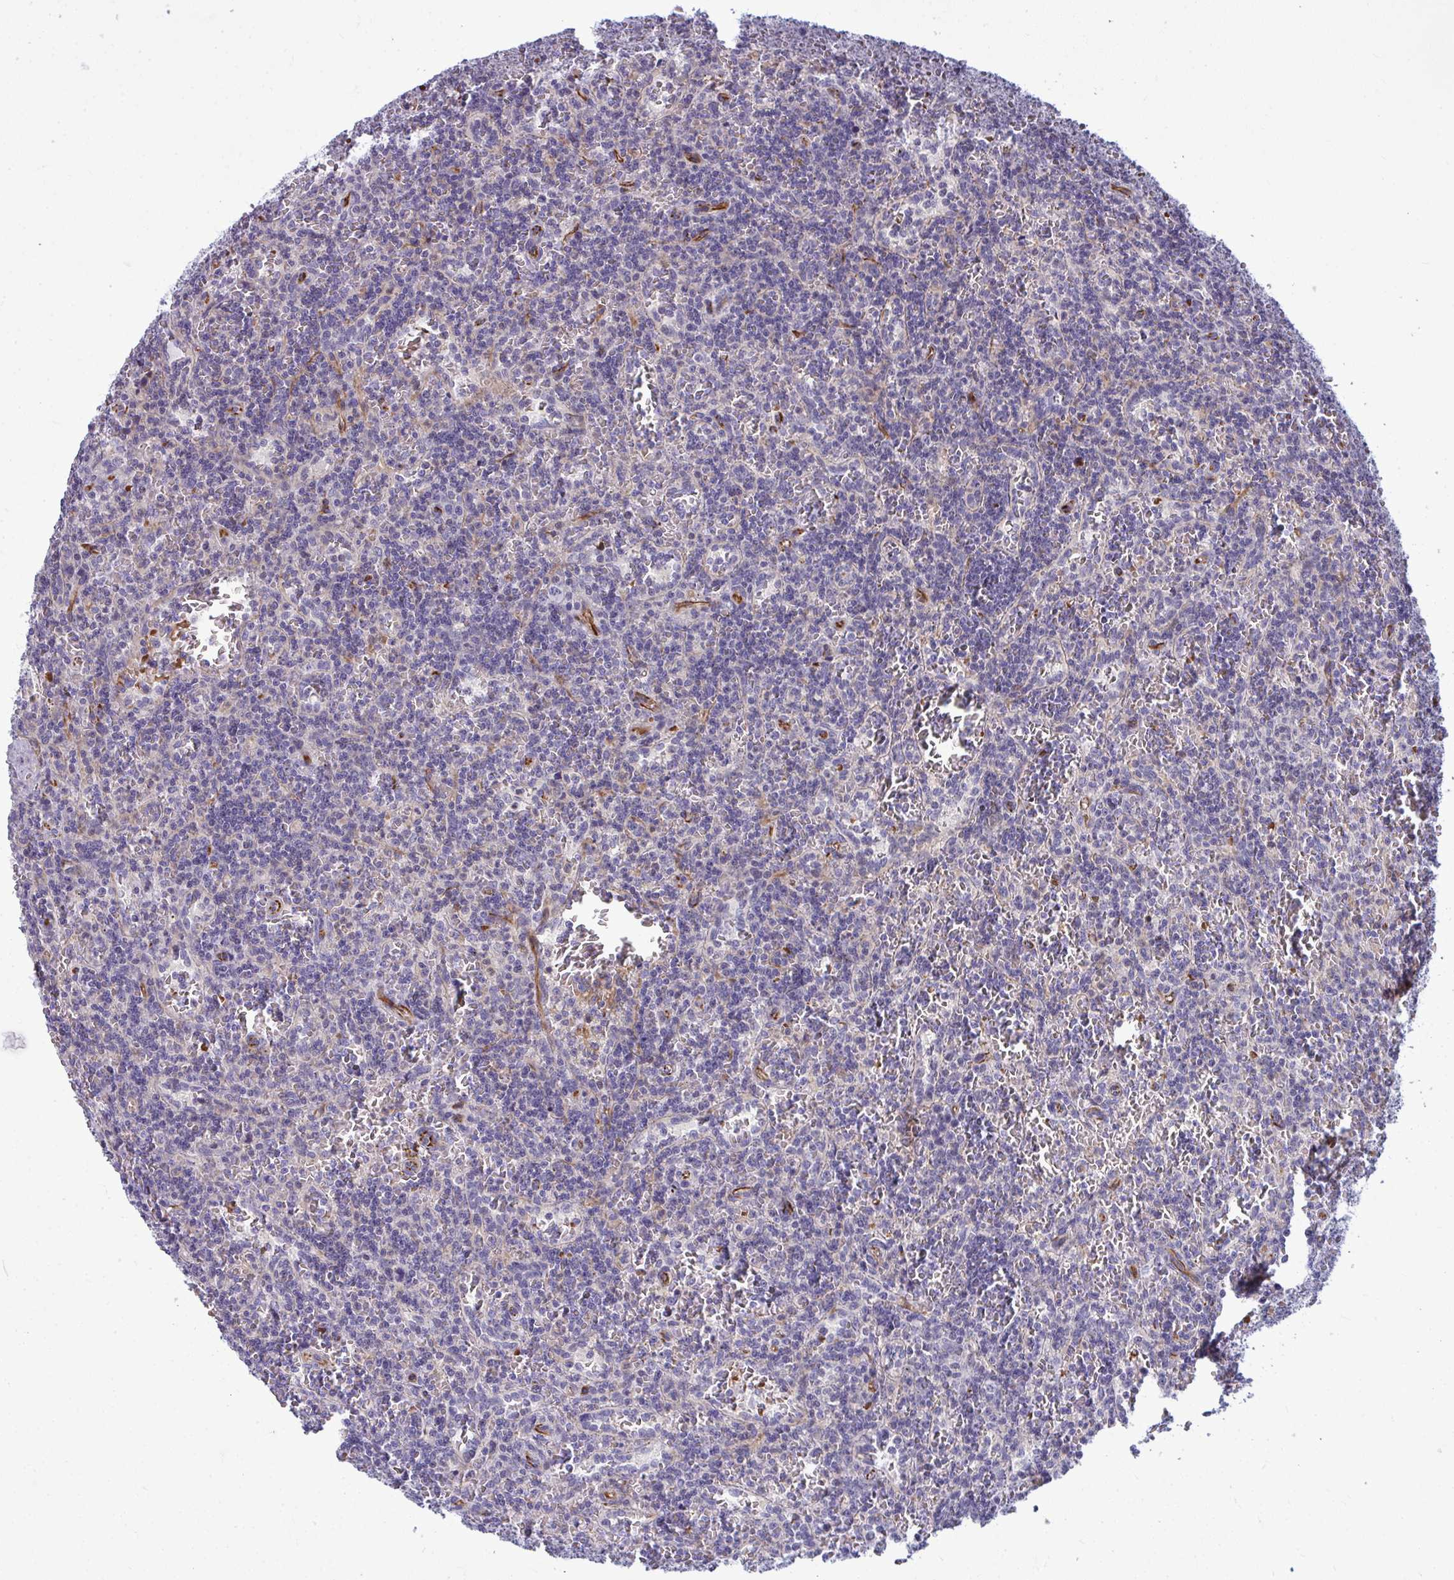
{"staining": {"intensity": "negative", "quantity": "none", "location": "none"}, "tissue": "lymphoma", "cell_type": "Tumor cells", "image_type": "cancer", "snomed": [{"axis": "morphology", "description": "Malignant lymphoma, non-Hodgkin's type, Low grade"}, {"axis": "topography", "description": "Spleen"}], "caption": "Photomicrograph shows no significant protein staining in tumor cells of lymphoma.", "gene": "SLC14A1", "patient": {"sex": "male", "age": 73}}